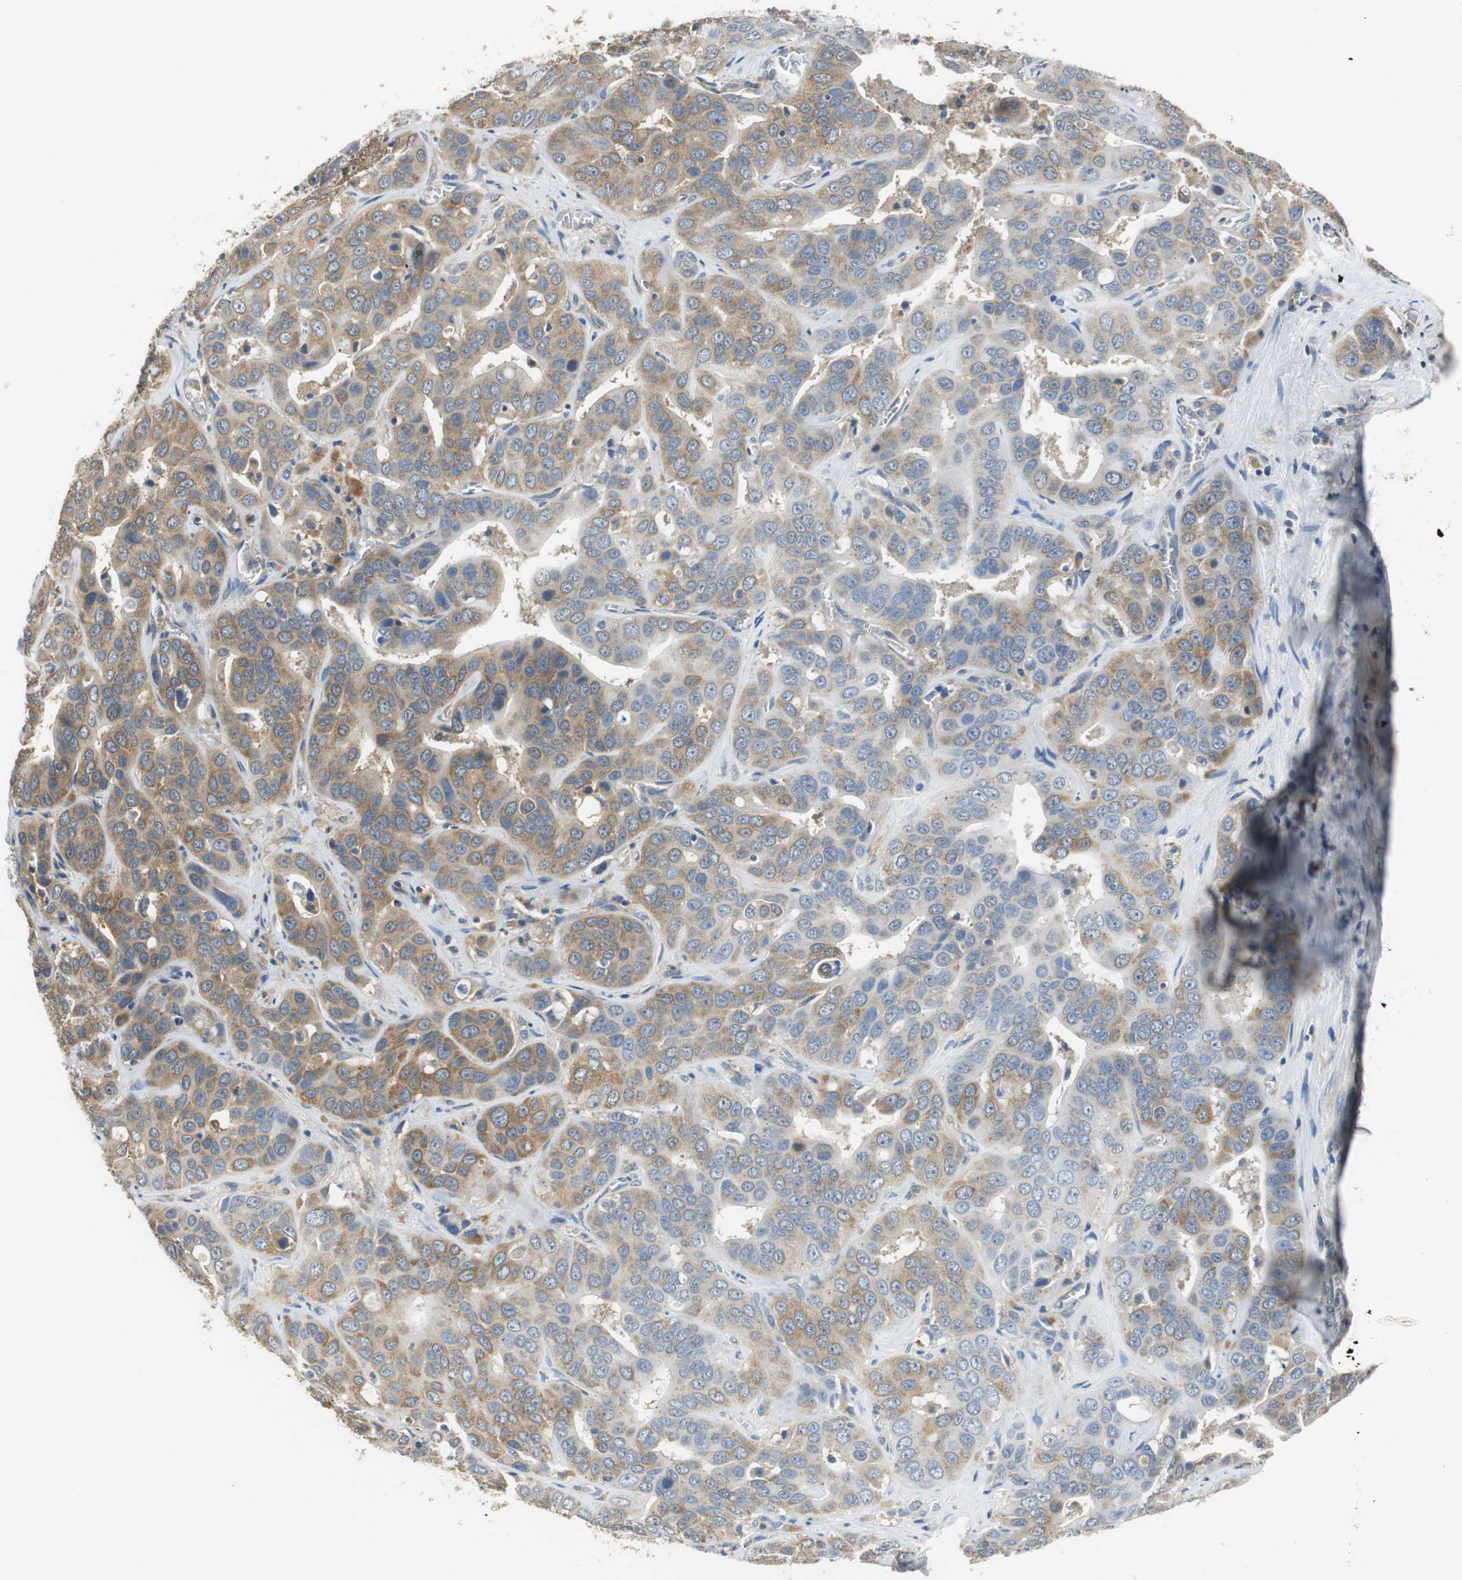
{"staining": {"intensity": "moderate", "quantity": ">75%", "location": "cytoplasmic/membranous"}, "tissue": "liver cancer", "cell_type": "Tumor cells", "image_type": "cancer", "snomed": [{"axis": "morphology", "description": "Cholangiocarcinoma"}, {"axis": "topography", "description": "Liver"}], "caption": "Tumor cells exhibit medium levels of moderate cytoplasmic/membranous positivity in approximately >75% of cells in liver cancer.", "gene": "CNOT3", "patient": {"sex": "female", "age": 52}}